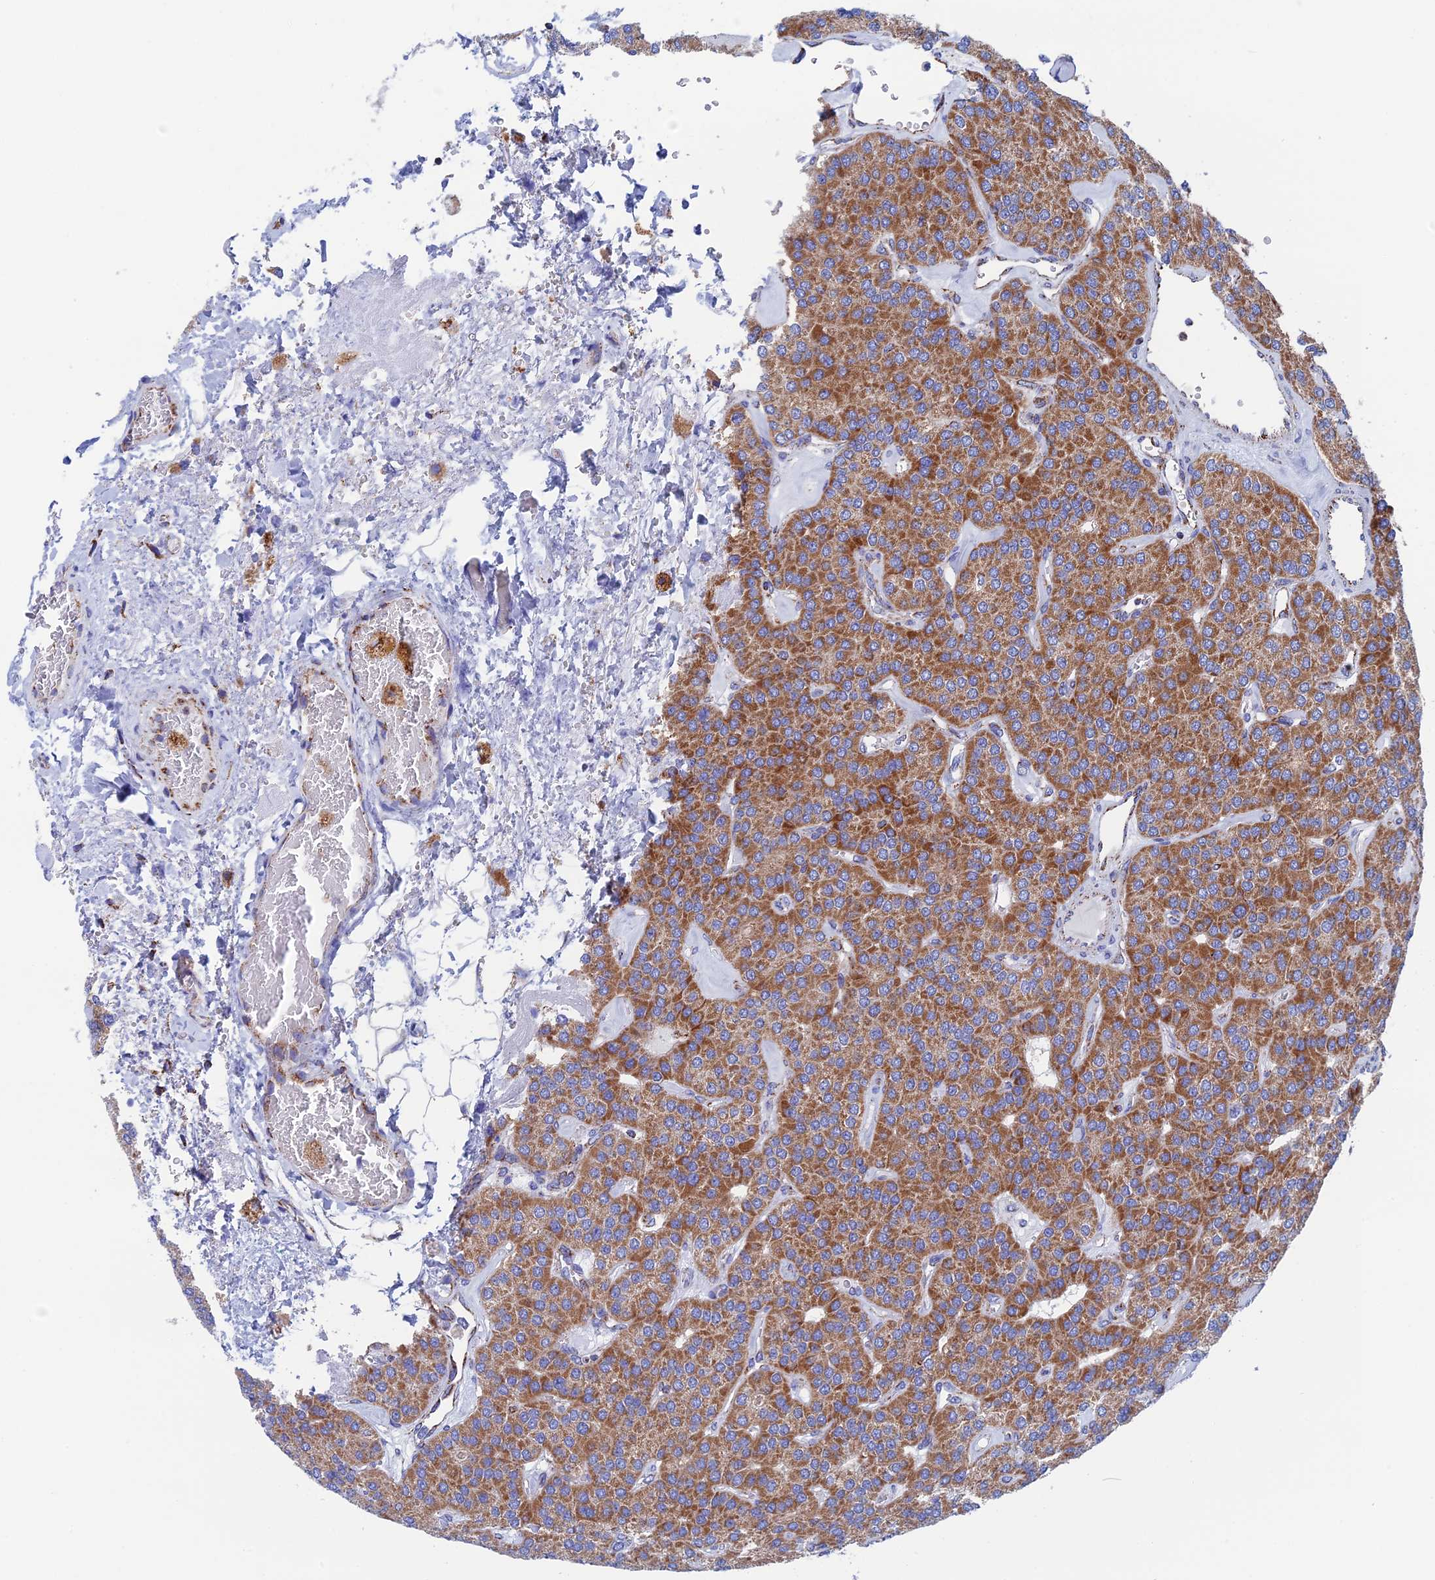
{"staining": {"intensity": "moderate", "quantity": "25%-75%", "location": "cytoplasmic/membranous"}, "tissue": "parathyroid gland", "cell_type": "Glandular cells", "image_type": "normal", "snomed": [{"axis": "morphology", "description": "Normal tissue, NOS"}, {"axis": "morphology", "description": "Adenoma, NOS"}, {"axis": "topography", "description": "Parathyroid gland"}], "caption": "IHC of unremarkable human parathyroid gland shows medium levels of moderate cytoplasmic/membranous positivity in about 25%-75% of glandular cells.", "gene": "WDR83", "patient": {"sex": "female", "age": 86}}